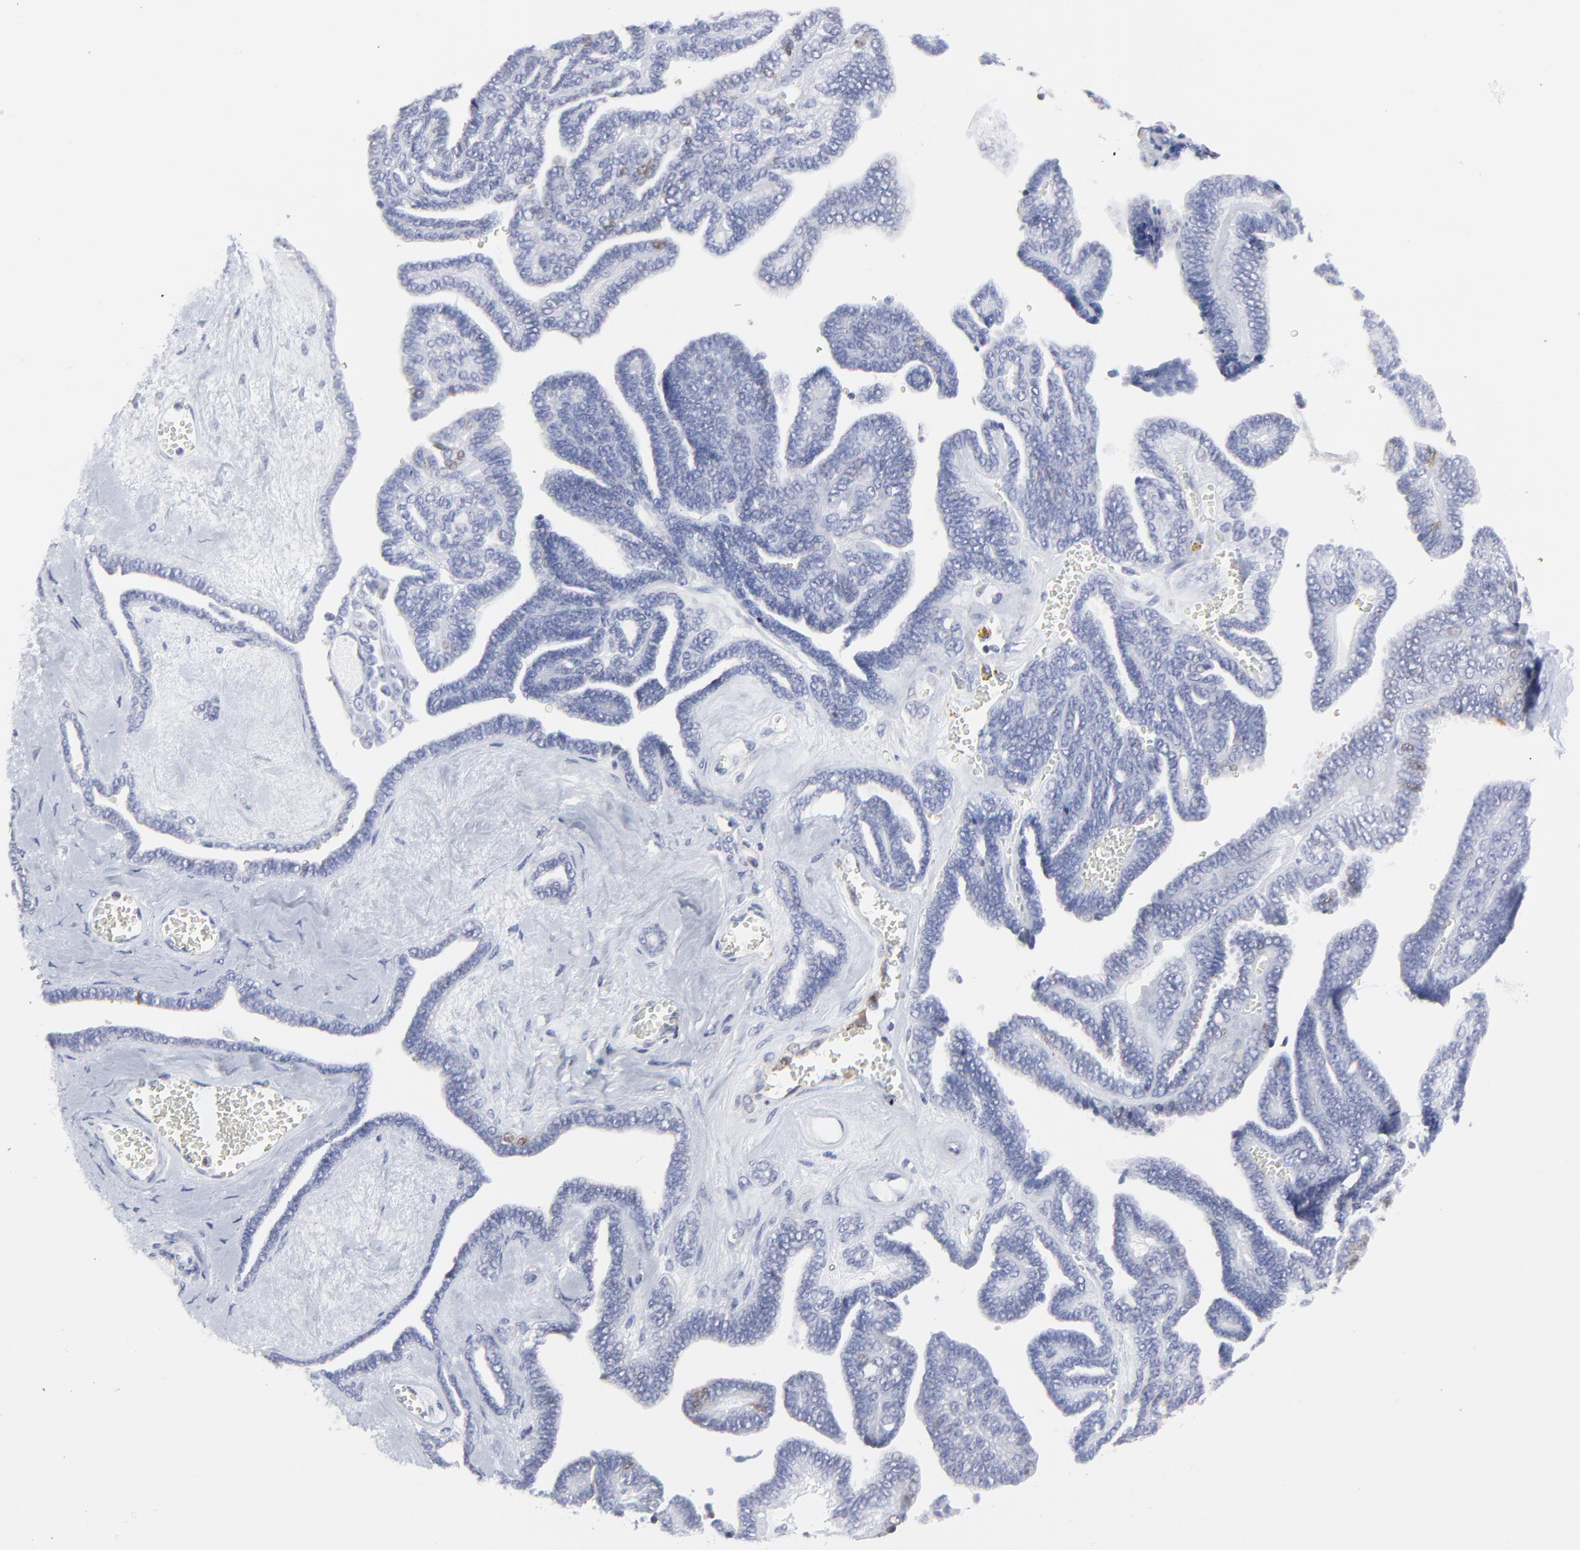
{"staining": {"intensity": "moderate", "quantity": "<25%", "location": "cytoplasmic/membranous,nuclear"}, "tissue": "ovarian cancer", "cell_type": "Tumor cells", "image_type": "cancer", "snomed": [{"axis": "morphology", "description": "Cystadenocarcinoma, serous, NOS"}, {"axis": "topography", "description": "Ovary"}], "caption": "The image reveals staining of ovarian cancer (serous cystadenocarcinoma), revealing moderate cytoplasmic/membranous and nuclear protein positivity (brown color) within tumor cells. (IHC, brightfield microscopy, high magnification).", "gene": "NCAPH", "patient": {"sex": "female", "age": 71}}